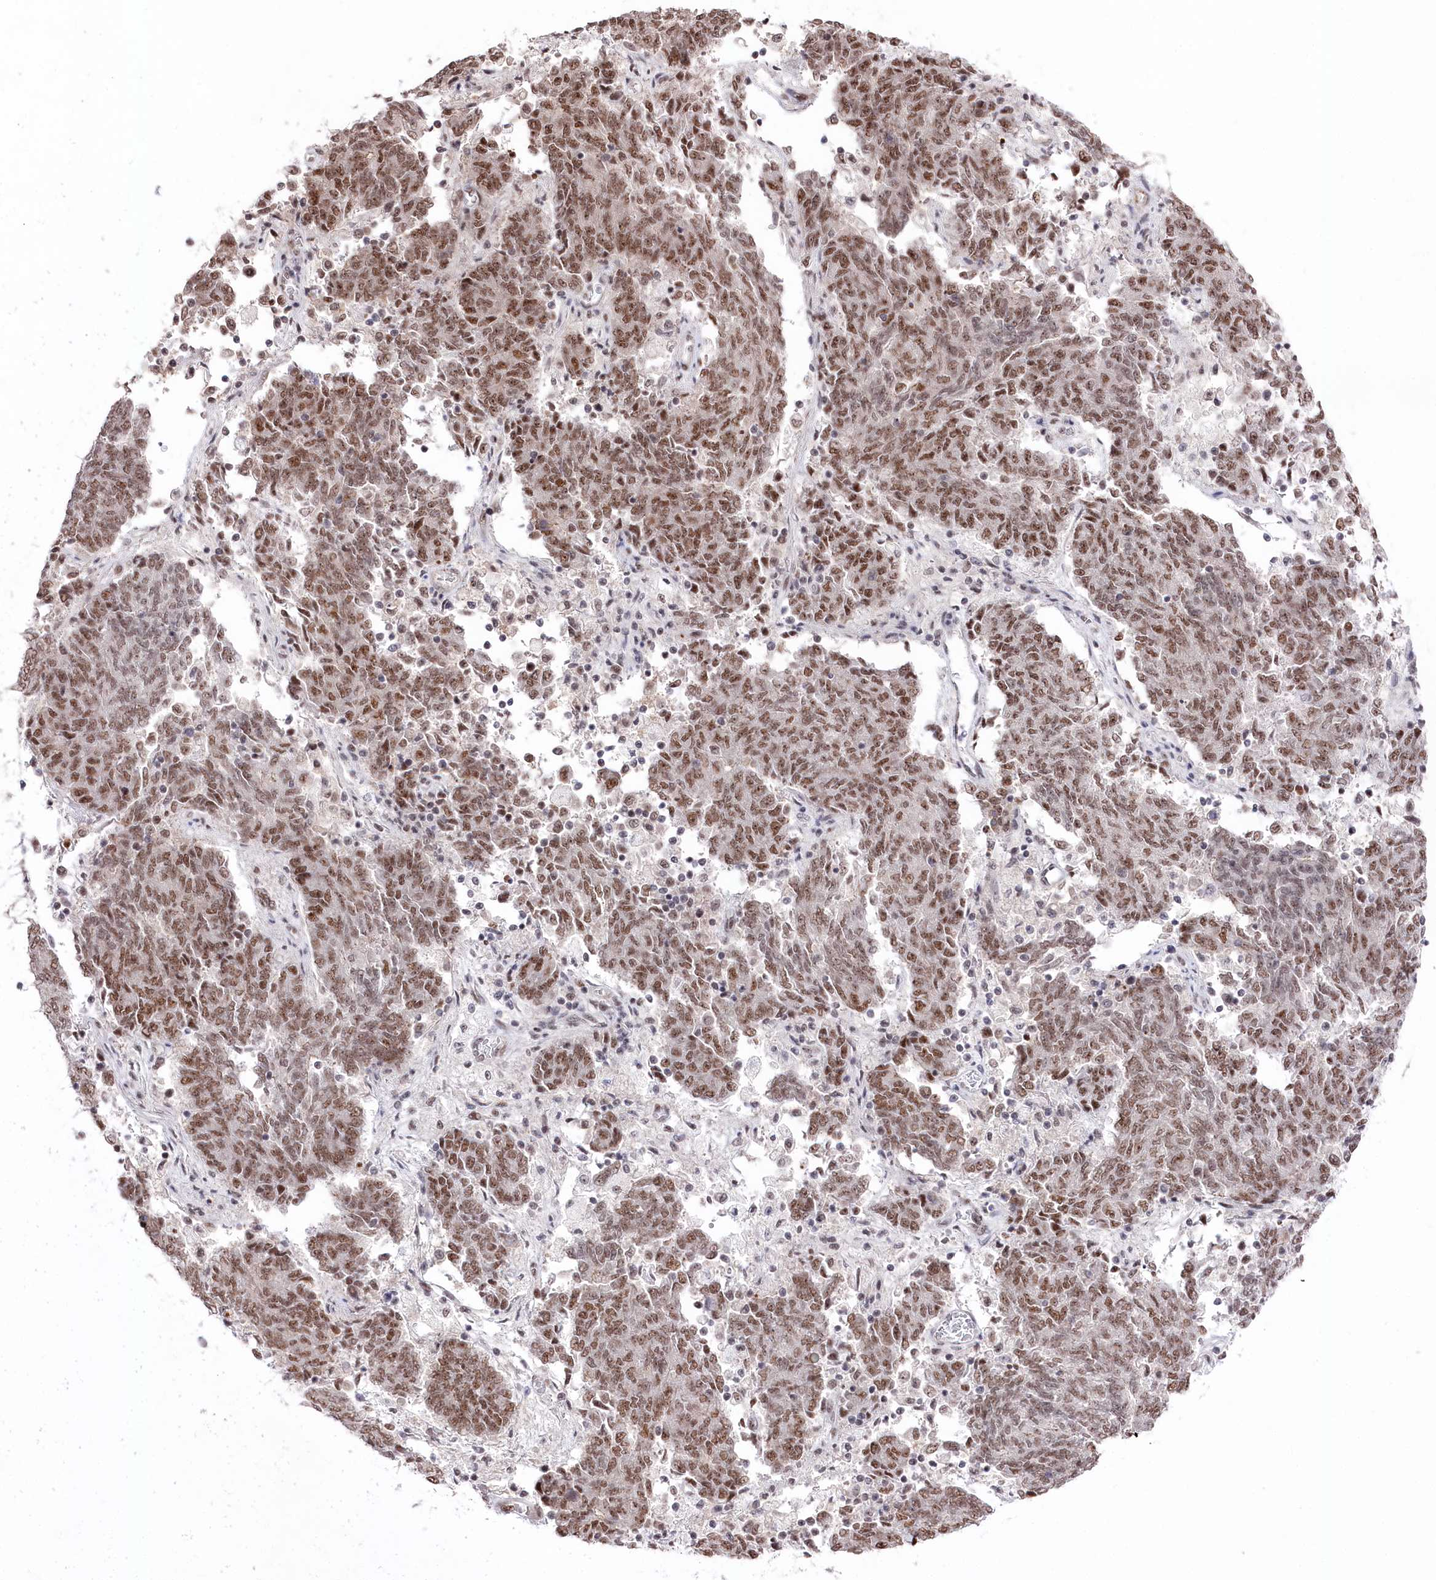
{"staining": {"intensity": "moderate", "quantity": ">75%", "location": "nuclear"}, "tissue": "endometrial cancer", "cell_type": "Tumor cells", "image_type": "cancer", "snomed": [{"axis": "morphology", "description": "Adenocarcinoma, NOS"}, {"axis": "topography", "description": "Endometrium"}], "caption": "High-power microscopy captured an immunohistochemistry (IHC) image of adenocarcinoma (endometrial), revealing moderate nuclear positivity in about >75% of tumor cells.", "gene": "POLR2H", "patient": {"sex": "female", "age": 80}}